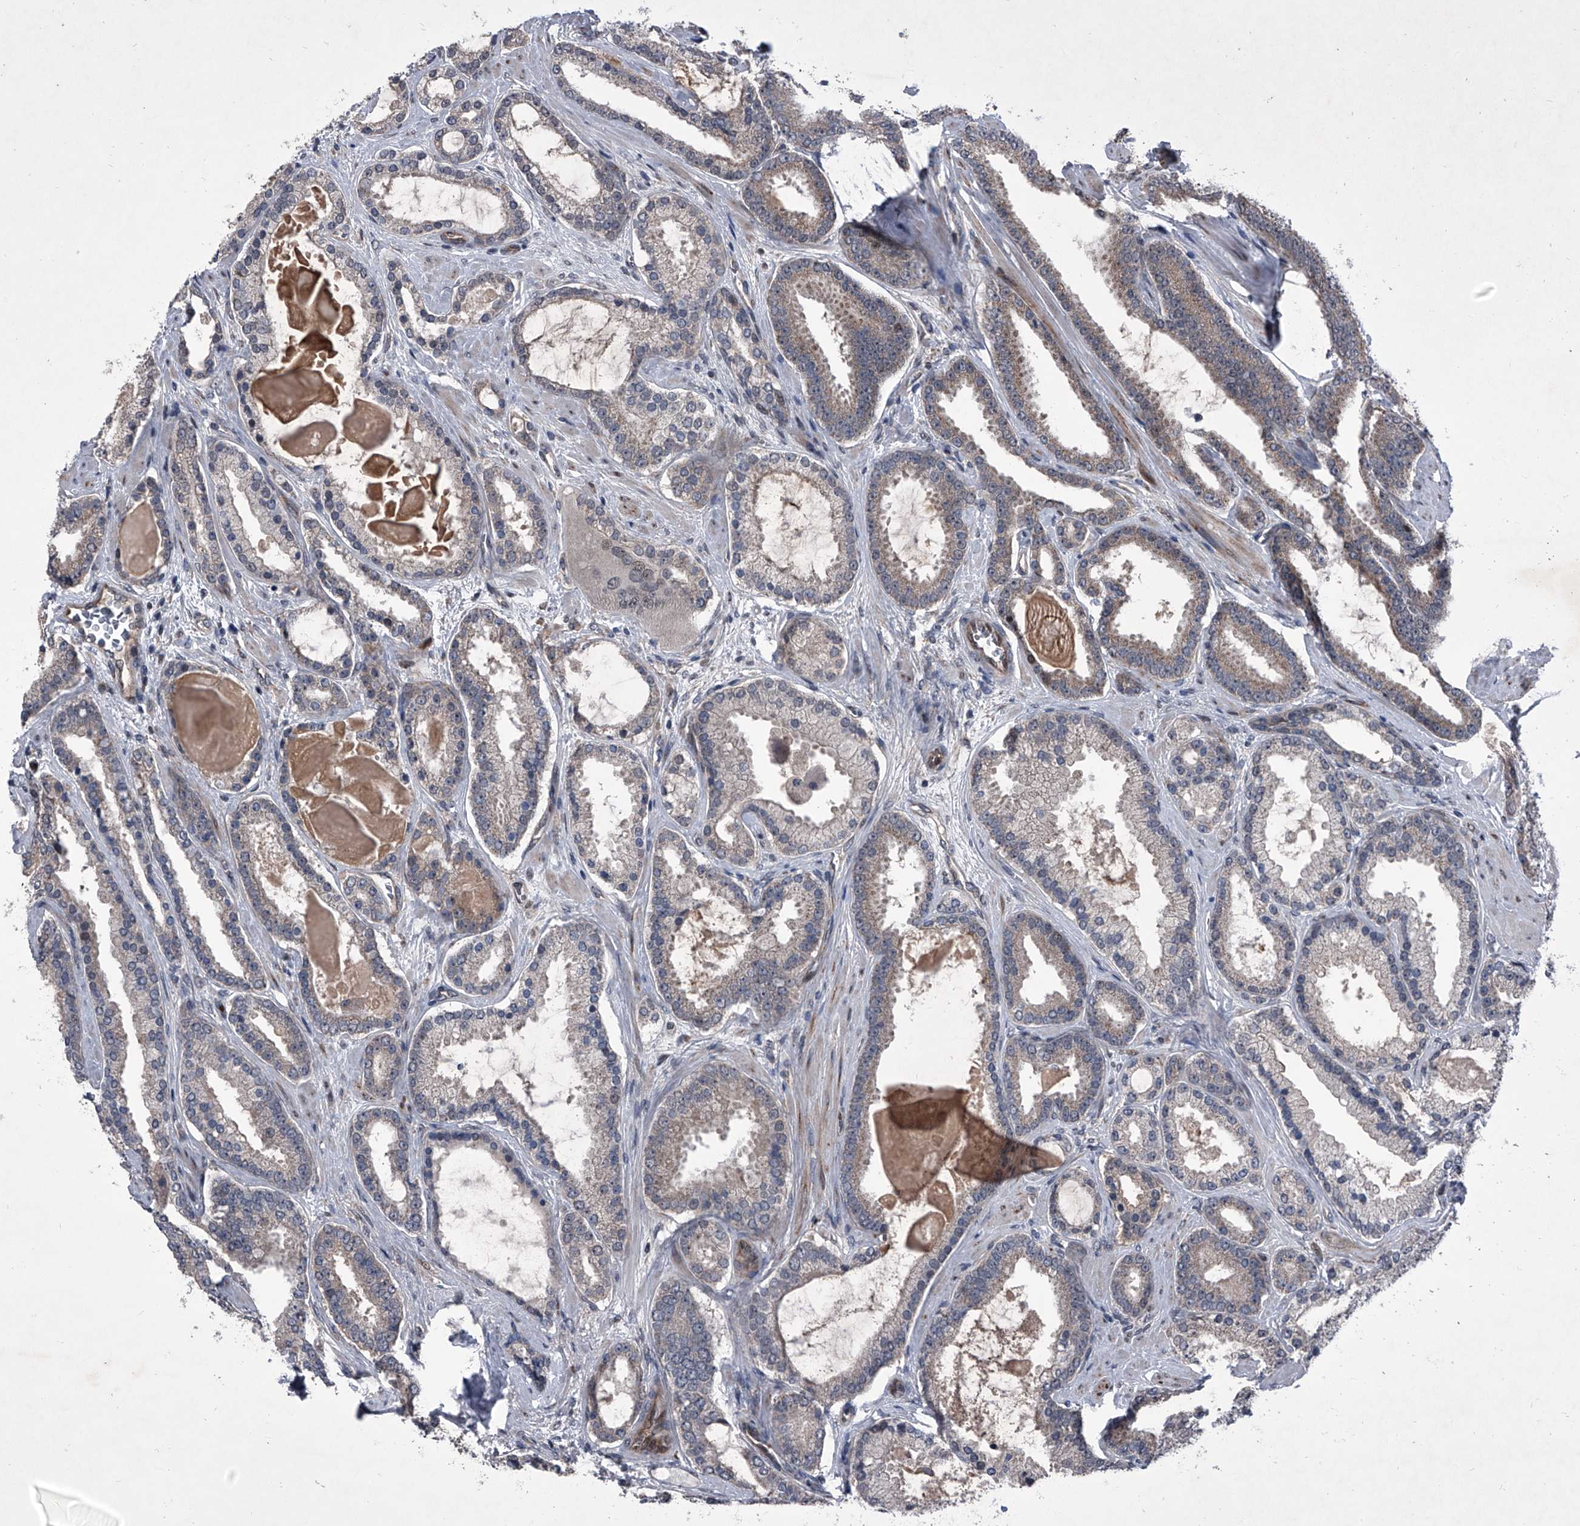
{"staining": {"intensity": "weak", "quantity": "25%-75%", "location": "cytoplasmic/membranous"}, "tissue": "prostate cancer", "cell_type": "Tumor cells", "image_type": "cancer", "snomed": [{"axis": "morphology", "description": "Adenocarcinoma, High grade"}, {"axis": "topography", "description": "Prostate"}], "caption": "Immunohistochemistry photomicrograph of neoplastic tissue: human prostate adenocarcinoma (high-grade) stained using IHC displays low levels of weak protein expression localized specifically in the cytoplasmic/membranous of tumor cells, appearing as a cytoplasmic/membranous brown color.", "gene": "ELK4", "patient": {"sex": "male", "age": 60}}